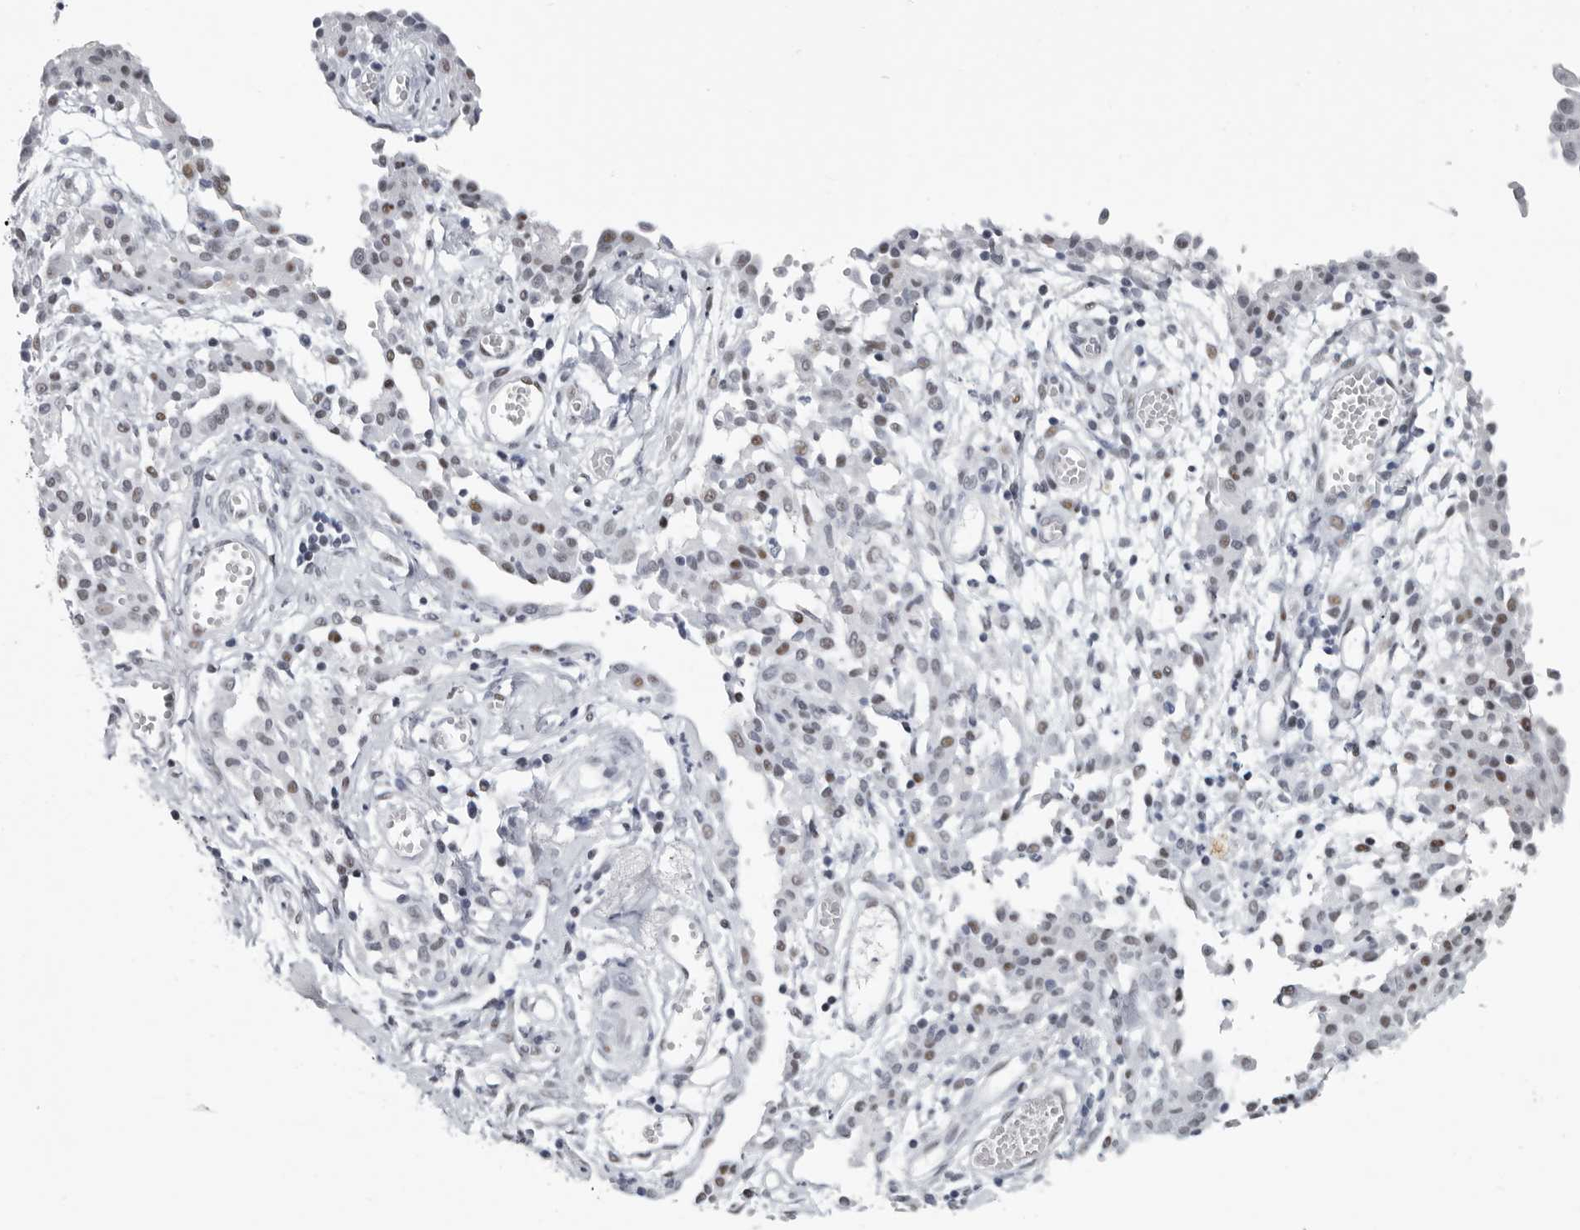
{"staining": {"intensity": "weak", "quantity": ">75%", "location": "nuclear"}, "tissue": "ovarian cancer", "cell_type": "Tumor cells", "image_type": "cancer", "snomed": [{"axis": "morphology", "description": "Carcinoma, endometroid"}, {"axis": "topography", "description": "Ovary"}], "caption": "A low amount of weak nuclear expression is identified in approximately >75% of tumor cells in ovarian endometroid carcinoma tissue.", "gene": "WRAP73", "patient": {"sex": "female", "age": 42}}